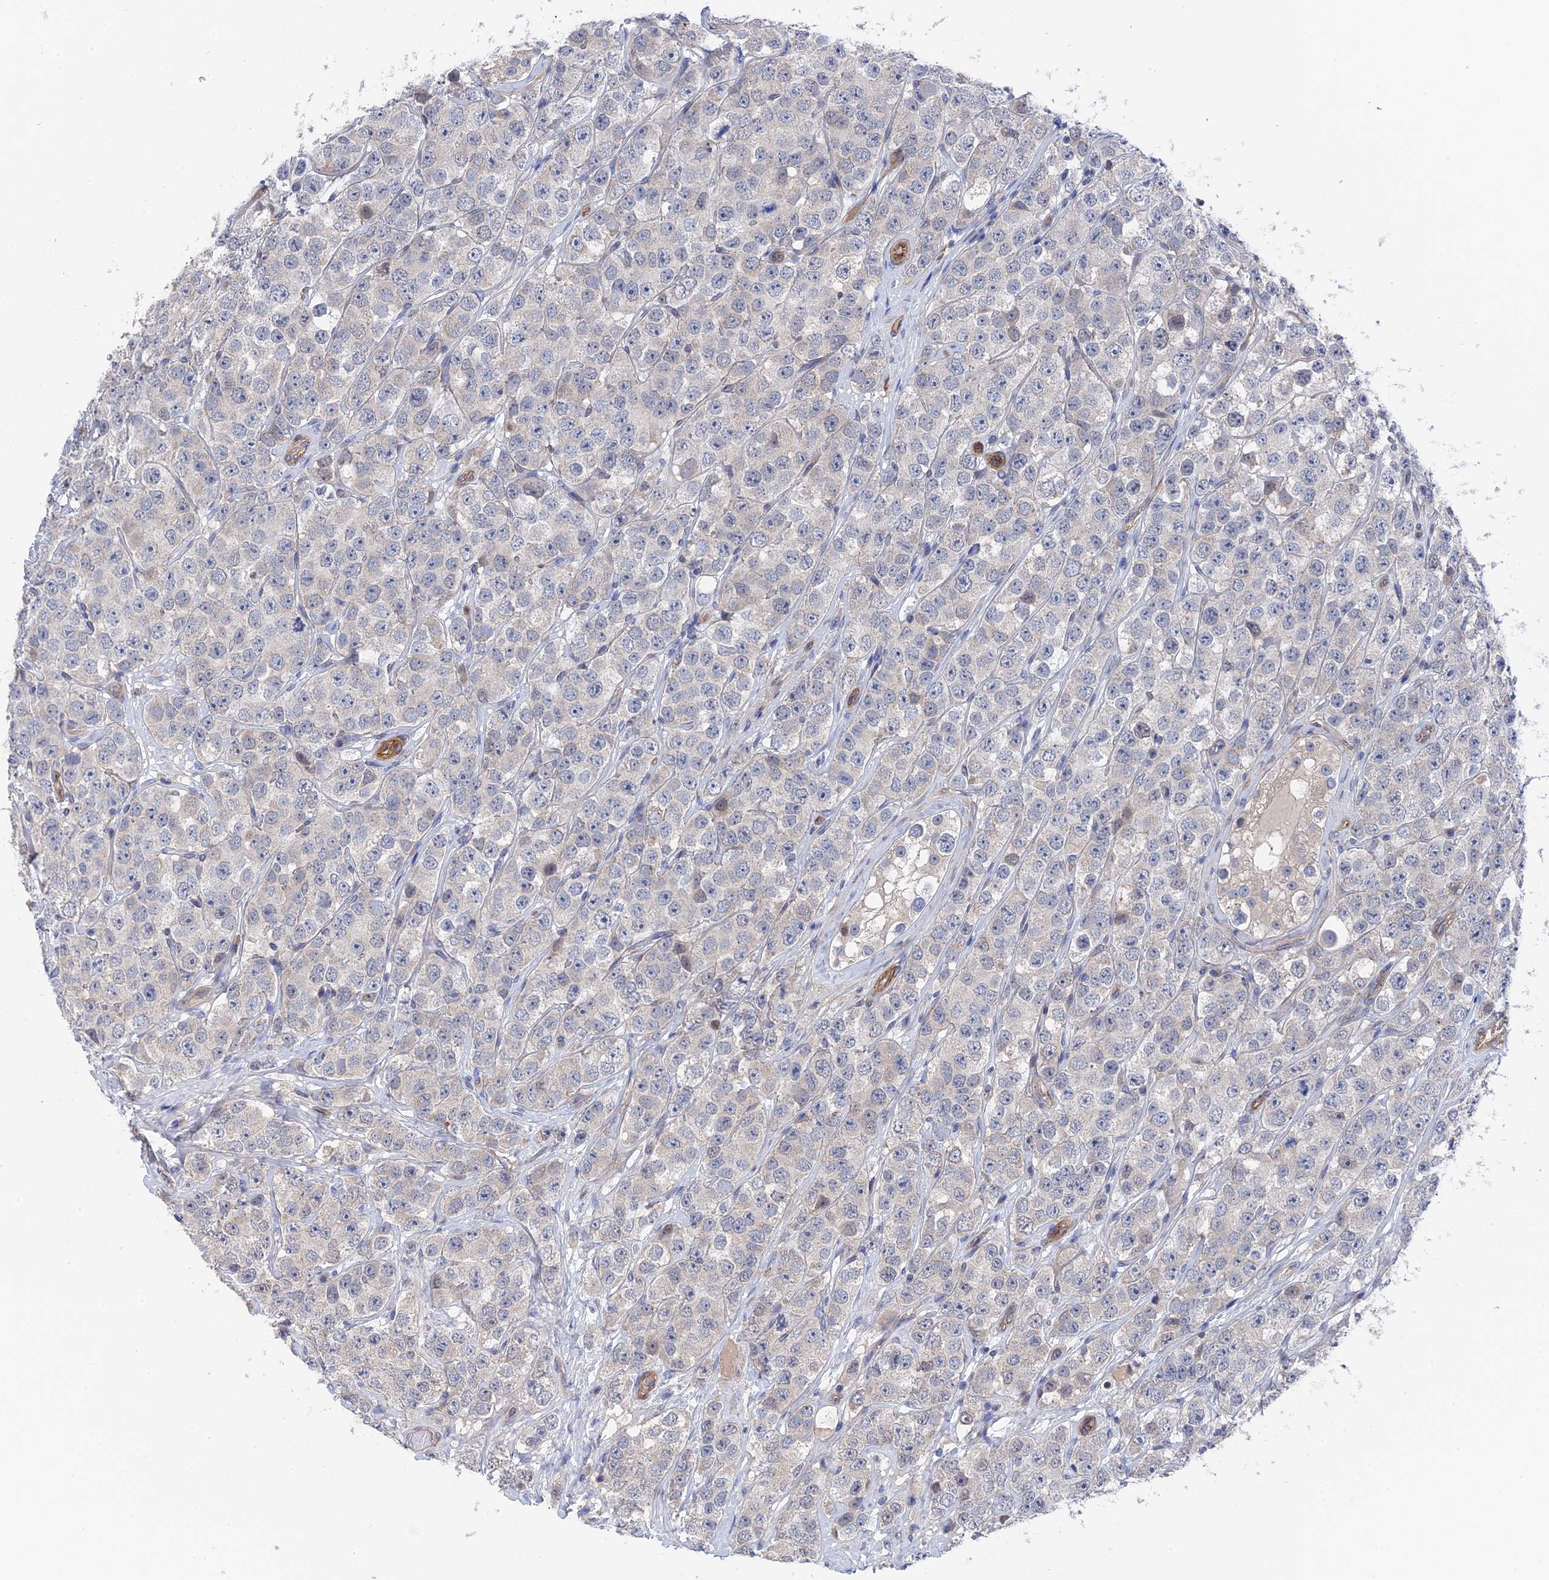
{"staining": {"intensity": "negative", "quantity": "none", "location": "none"}, "tissue": "testis cancer", "cell_type": "Tumor cells", "image_type": "cancer", "snomed": [{"axis": "morphology", "description": "Seminoma, NOS"}, {"axis": "topography", "description": "Testis"}], "caption": "The photomicrograph demonstrates no significant positivity in tumor cells of testis cancer (seminoma). Brightfield microscopy of immunohistochemistry (IHC) stained with DAB (3,3'-diaminobenzidine) (brown) and hematoxylin (blue), captured at high magnification.", "gene": "MTHFSD", "patient": {"sex": "male", "age": 28}}